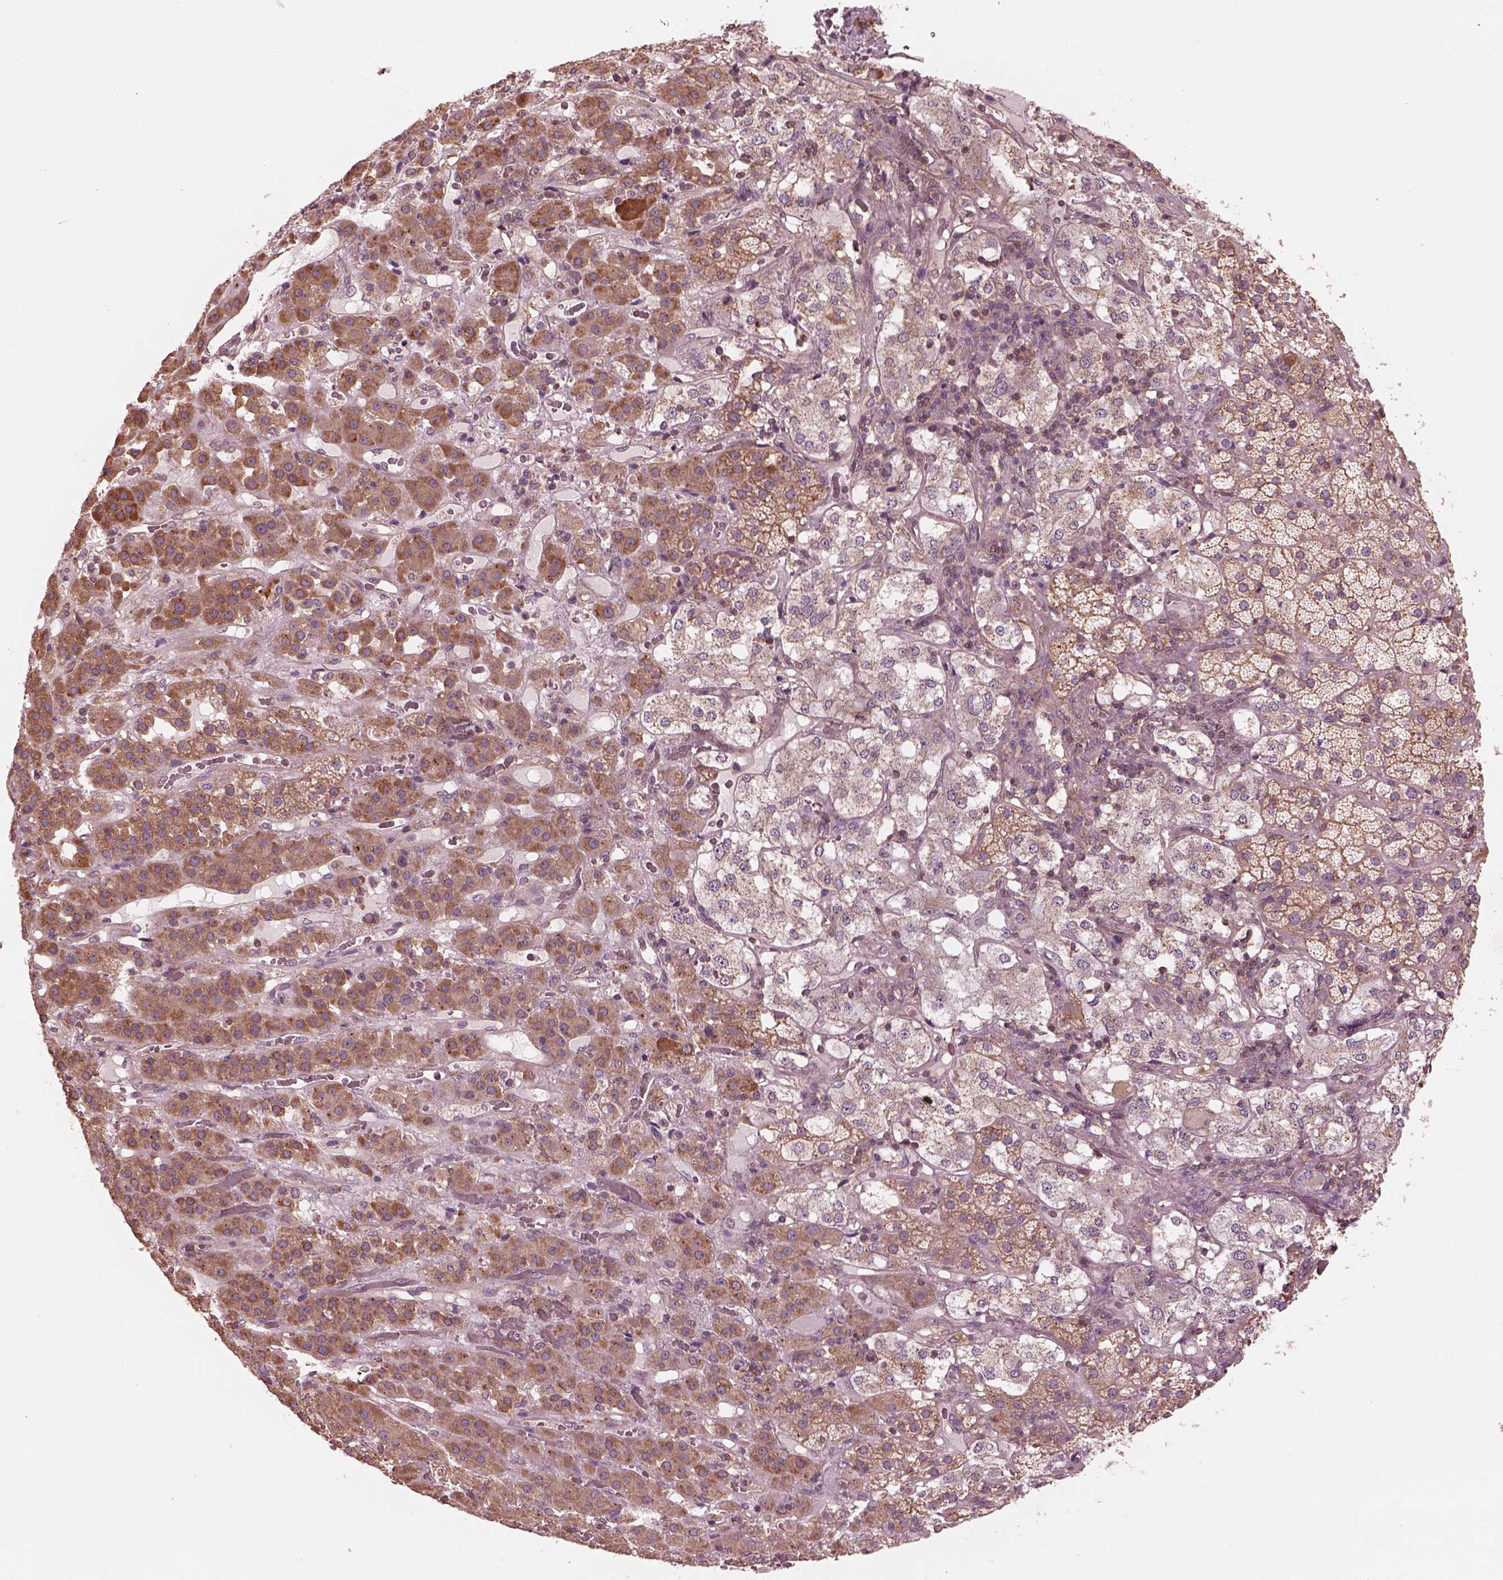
{"staining": {"intensity": "strong", "quantity": ">75%", "location": "cytoplasmic/membranous"}, "tissue": "adrenal gland", "cell_type": "Glandular cells", "image_type": "normal", "snomed": [{"axis": "morphology", "description": "Normal tissue, NOS"}, {"axis": "topography", "description": "Adrenal gland"}], "caption": "High-power microscopy captured an immunohistochemistry micrograph of benign adrenal gland, revealing strong cytoplasmic/membranous expression in about >75% of glandular cells. (Stains: DAB in brown, nuclei in blue, Microscopy: brightfield microscopy at high magnification).", "gene": "STK33", "patient": {"sex": "male", "age": 57}}